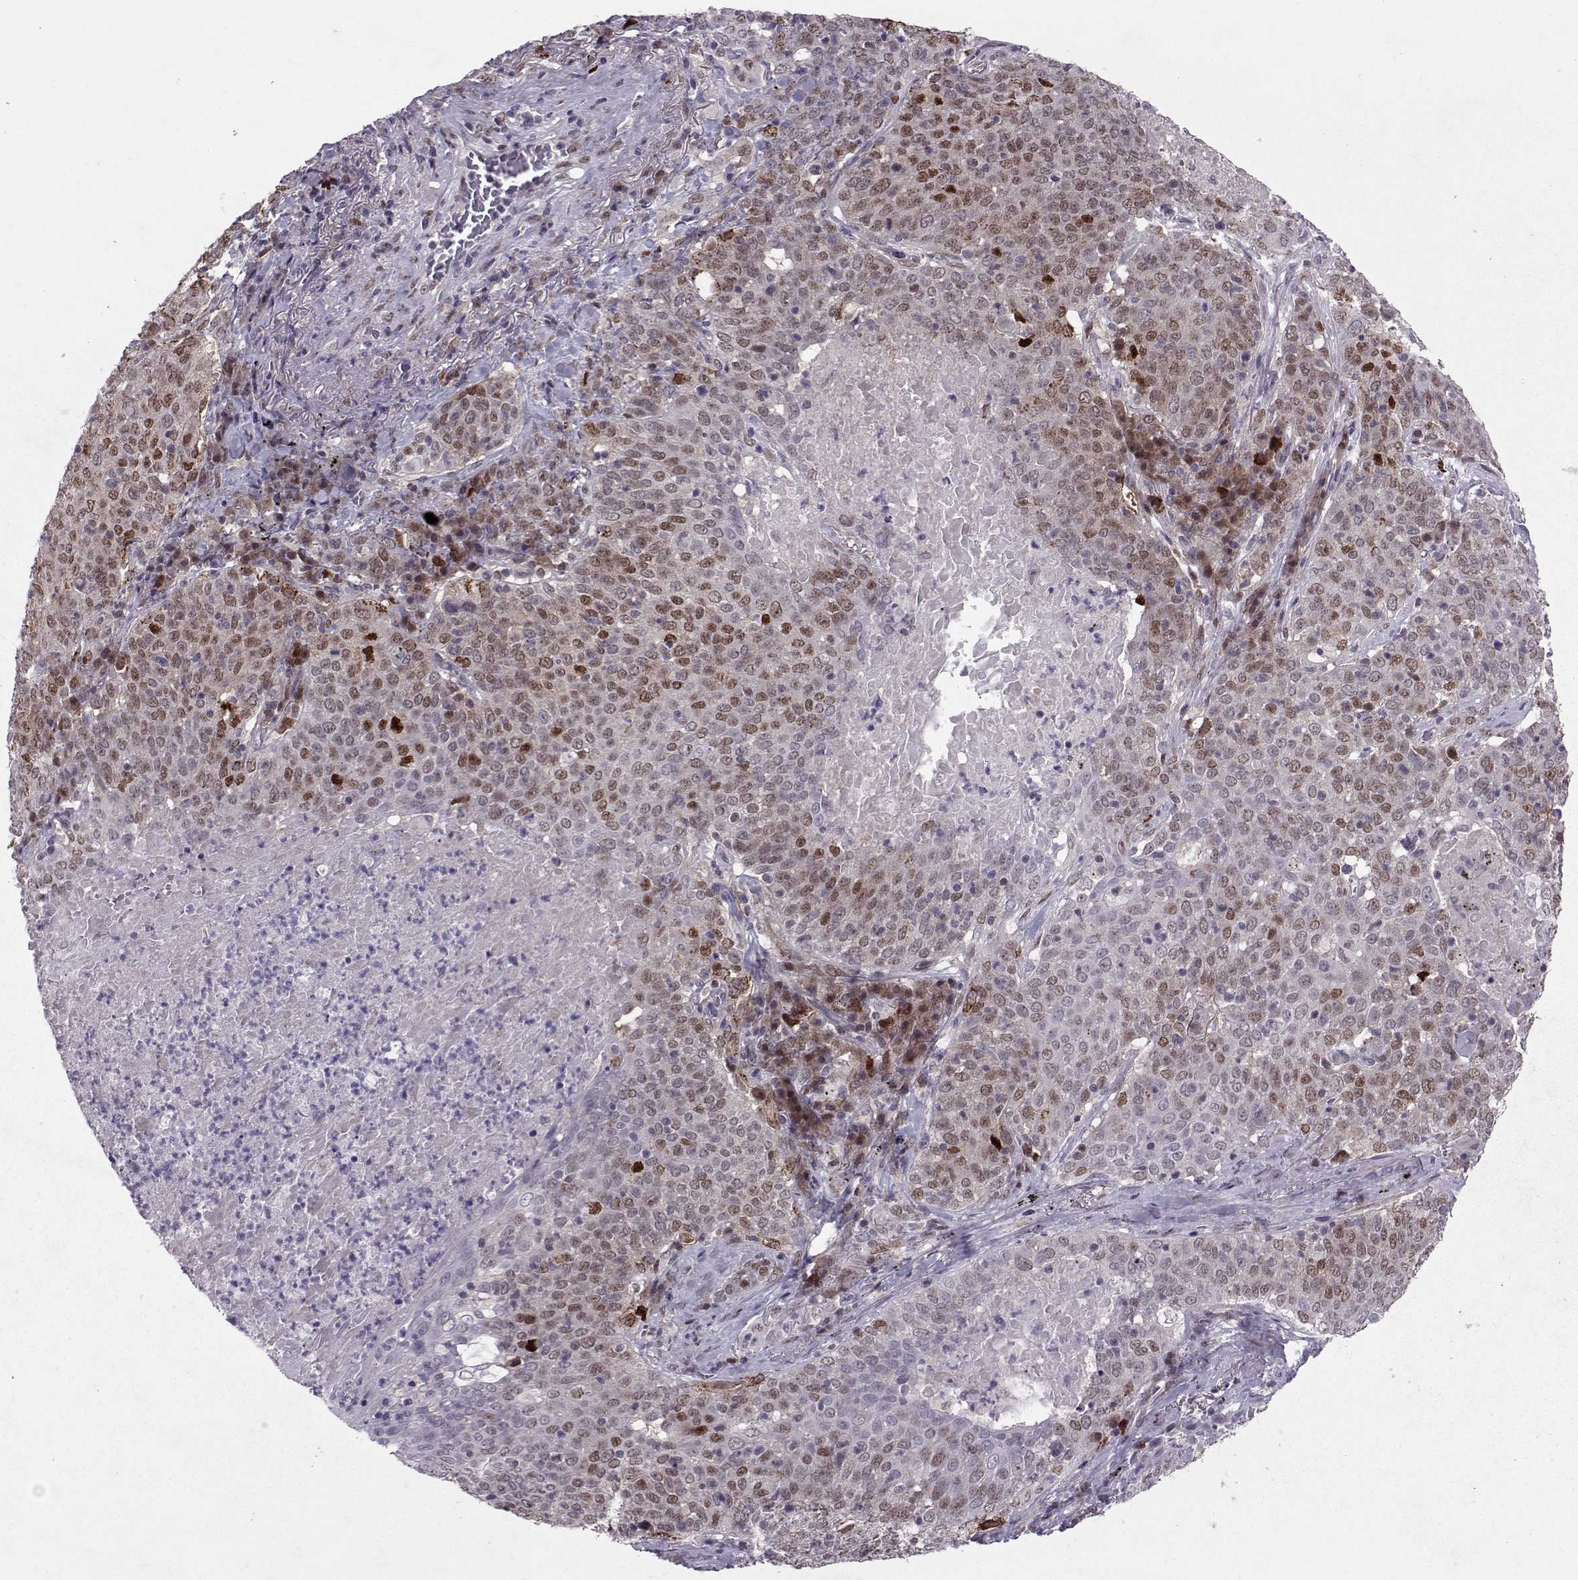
{"staining": {"intensity": "moderate", "quantity": "25%-75%", "location": "nuclear"}, "tissue": "lung cancer", "cell_type": "Tumor cells", "image_type": "cancer", "snomed": [{"axis": "morphology", "description": "Squamous cell carcinoma, NOS"}, {"axis": "topography", "description": "Lung"}], "caption": "Squamous cell carcinoma (lung) tissue exhibits moderate nuclear expression in about 25%-75% of tumor cells, visualized by immunohistochemistry.", "gene": "CDK4", "patient": {"sex": "male", "age": 82}}